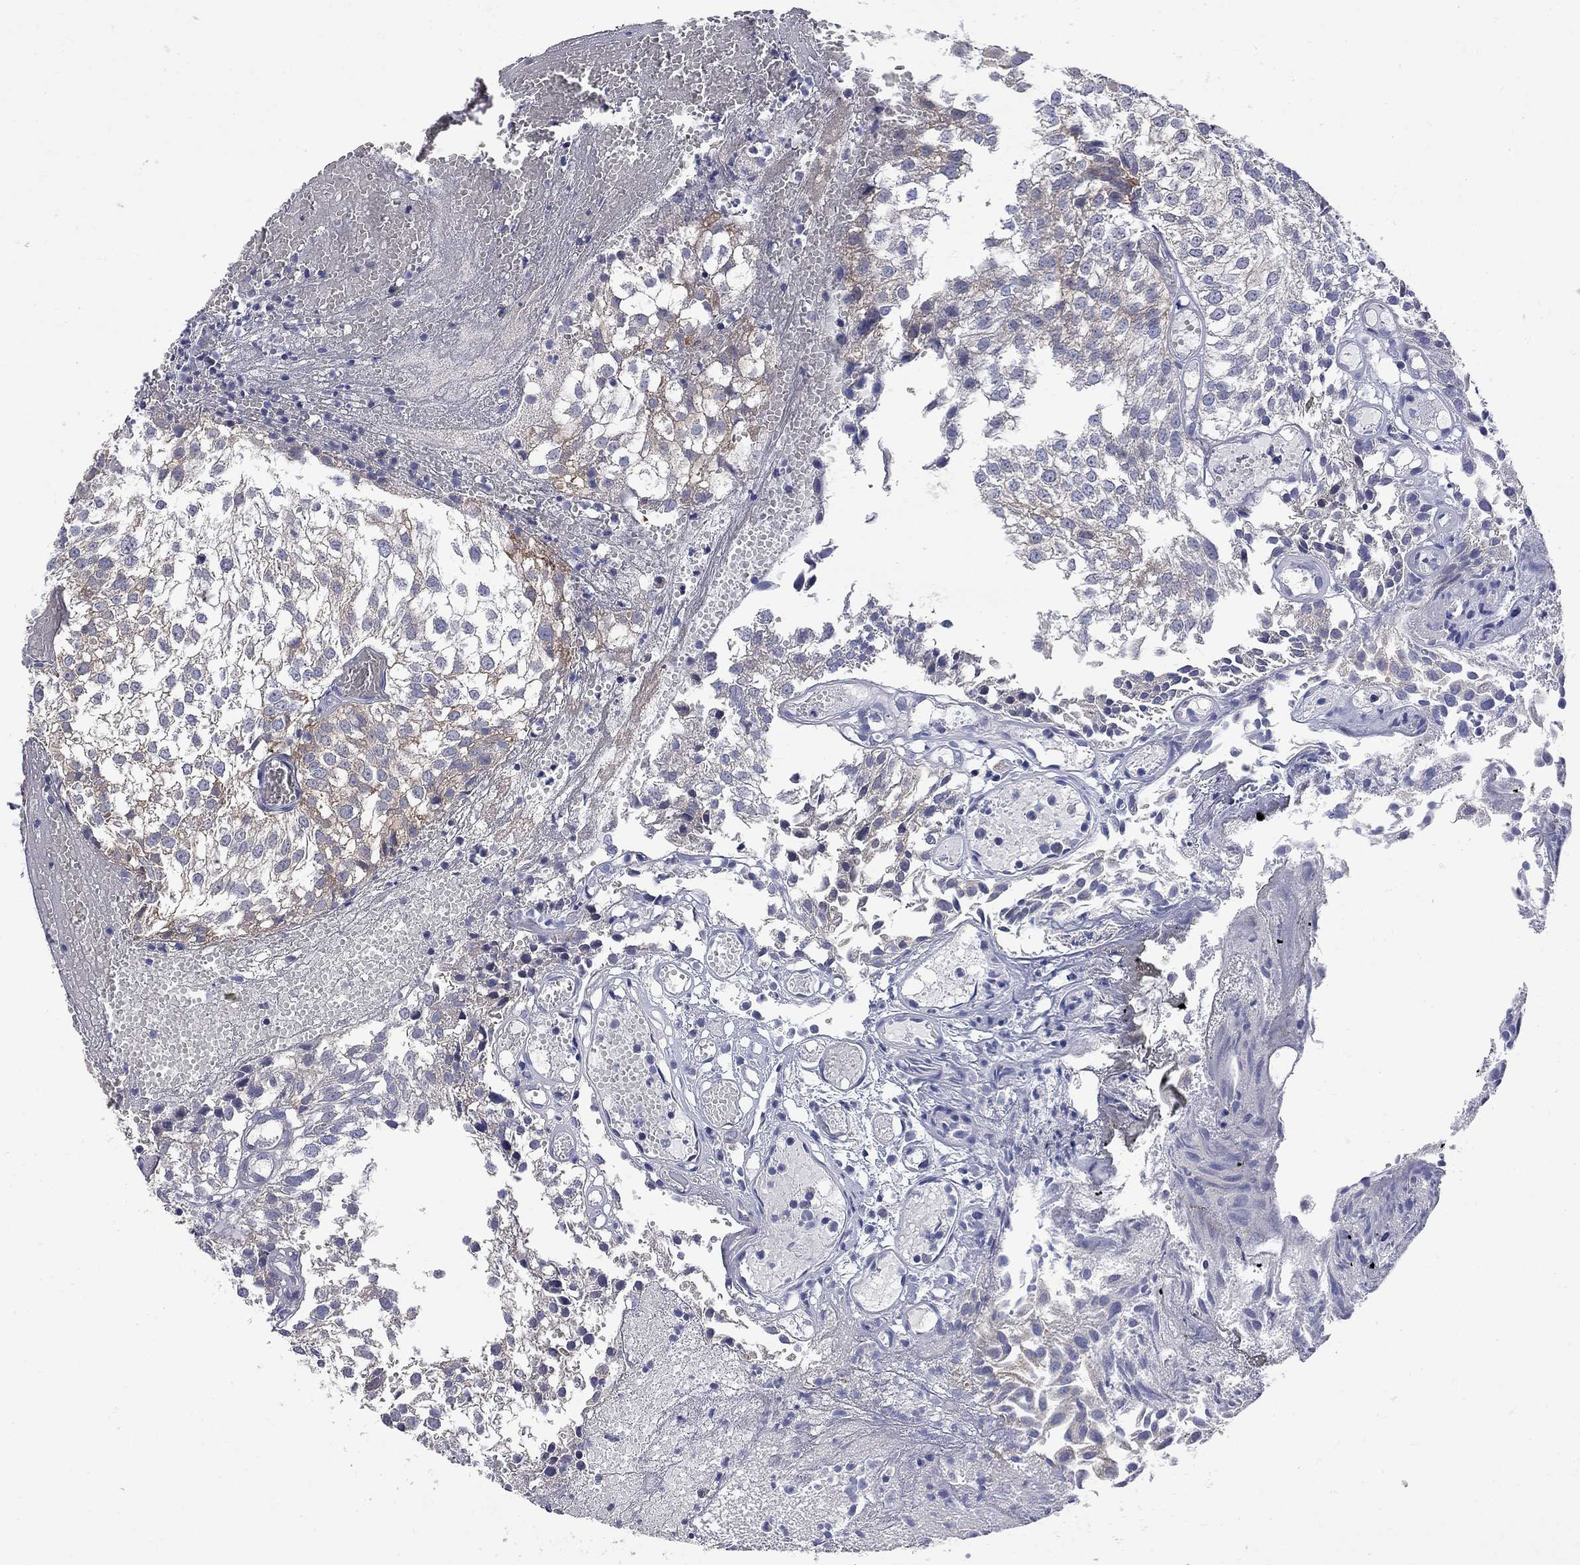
{"staining": {"intensity": "weak", "quantity": "<25%", "location": "cytoplasmic/membranous"}, "tissue": "urothelial cancer", "cell_type": "Tumor cells", "image_type": "cancer", "snomed": [{"axis": "morphology", "description": "Urothelial carcinoma, Low grade"}, {"axis": "topography", "description": "Urinary bladder"}], "caption": "Immunohistochemical staining of low-grade urothelial carcinoma exhibits no significant positivity in tumor cells.", "gene": "GALNT8", "patient": {"sex": "male", "age": 79}}